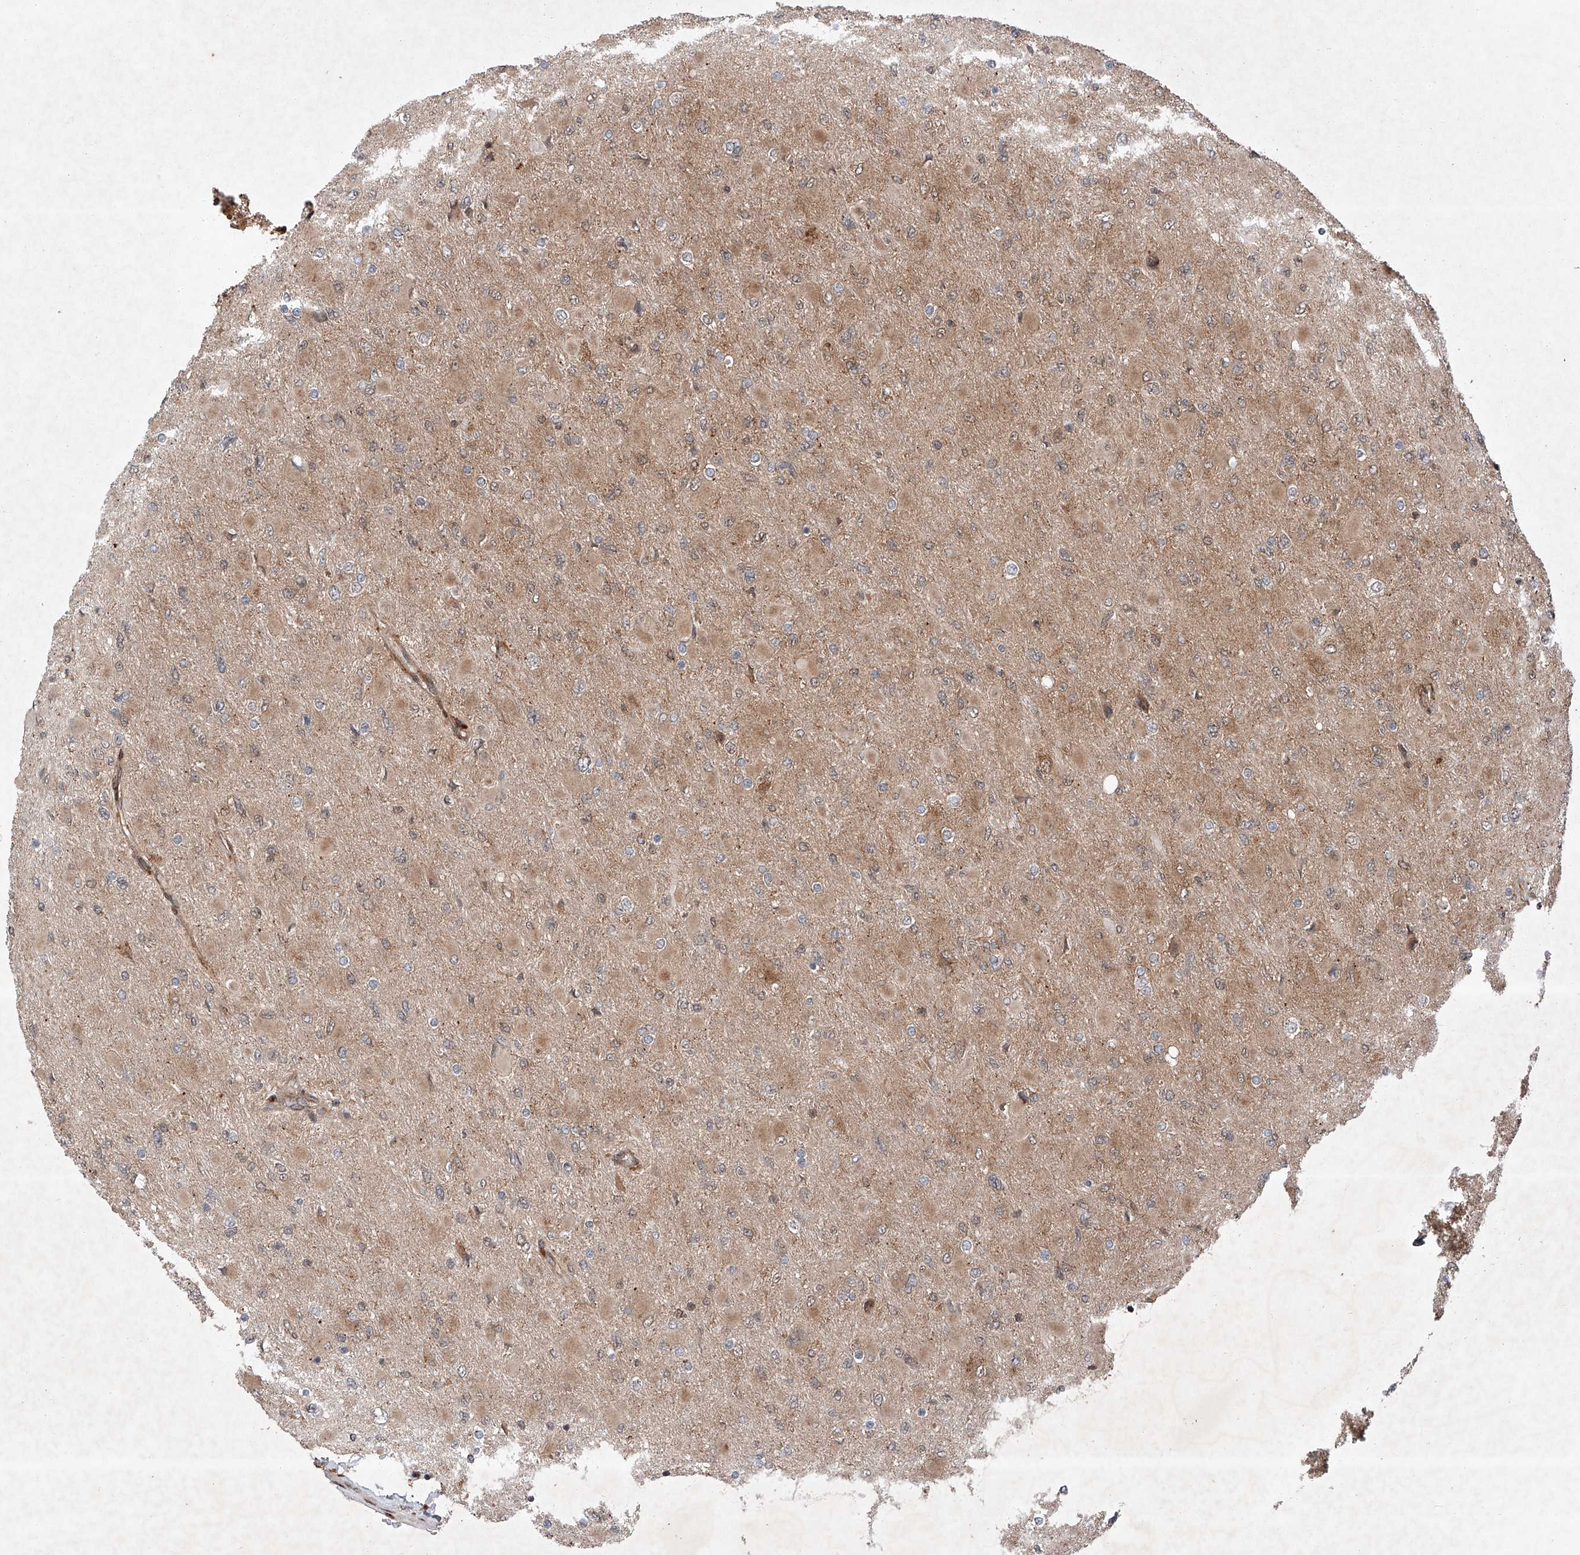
{"staining": {"intensity": "weak", "quantity": "<25%", "location": "cytoplasmic/membranous"}, "tissue": "glioma", "cell_type": "Tumor cells", "image_type": "cancer", "snomed": [{"axis": "morphology", "description": "Glioma, malignant, High grade"}, {"axis": "topography", "description": "Cerebral cortex"}], "caption": "Histopathology image shows no significant protein positivity in tumor cells of malignant high-grade glioma.", "gene": "ZFP28", "patient": {"sex": "female", "age": 36}}